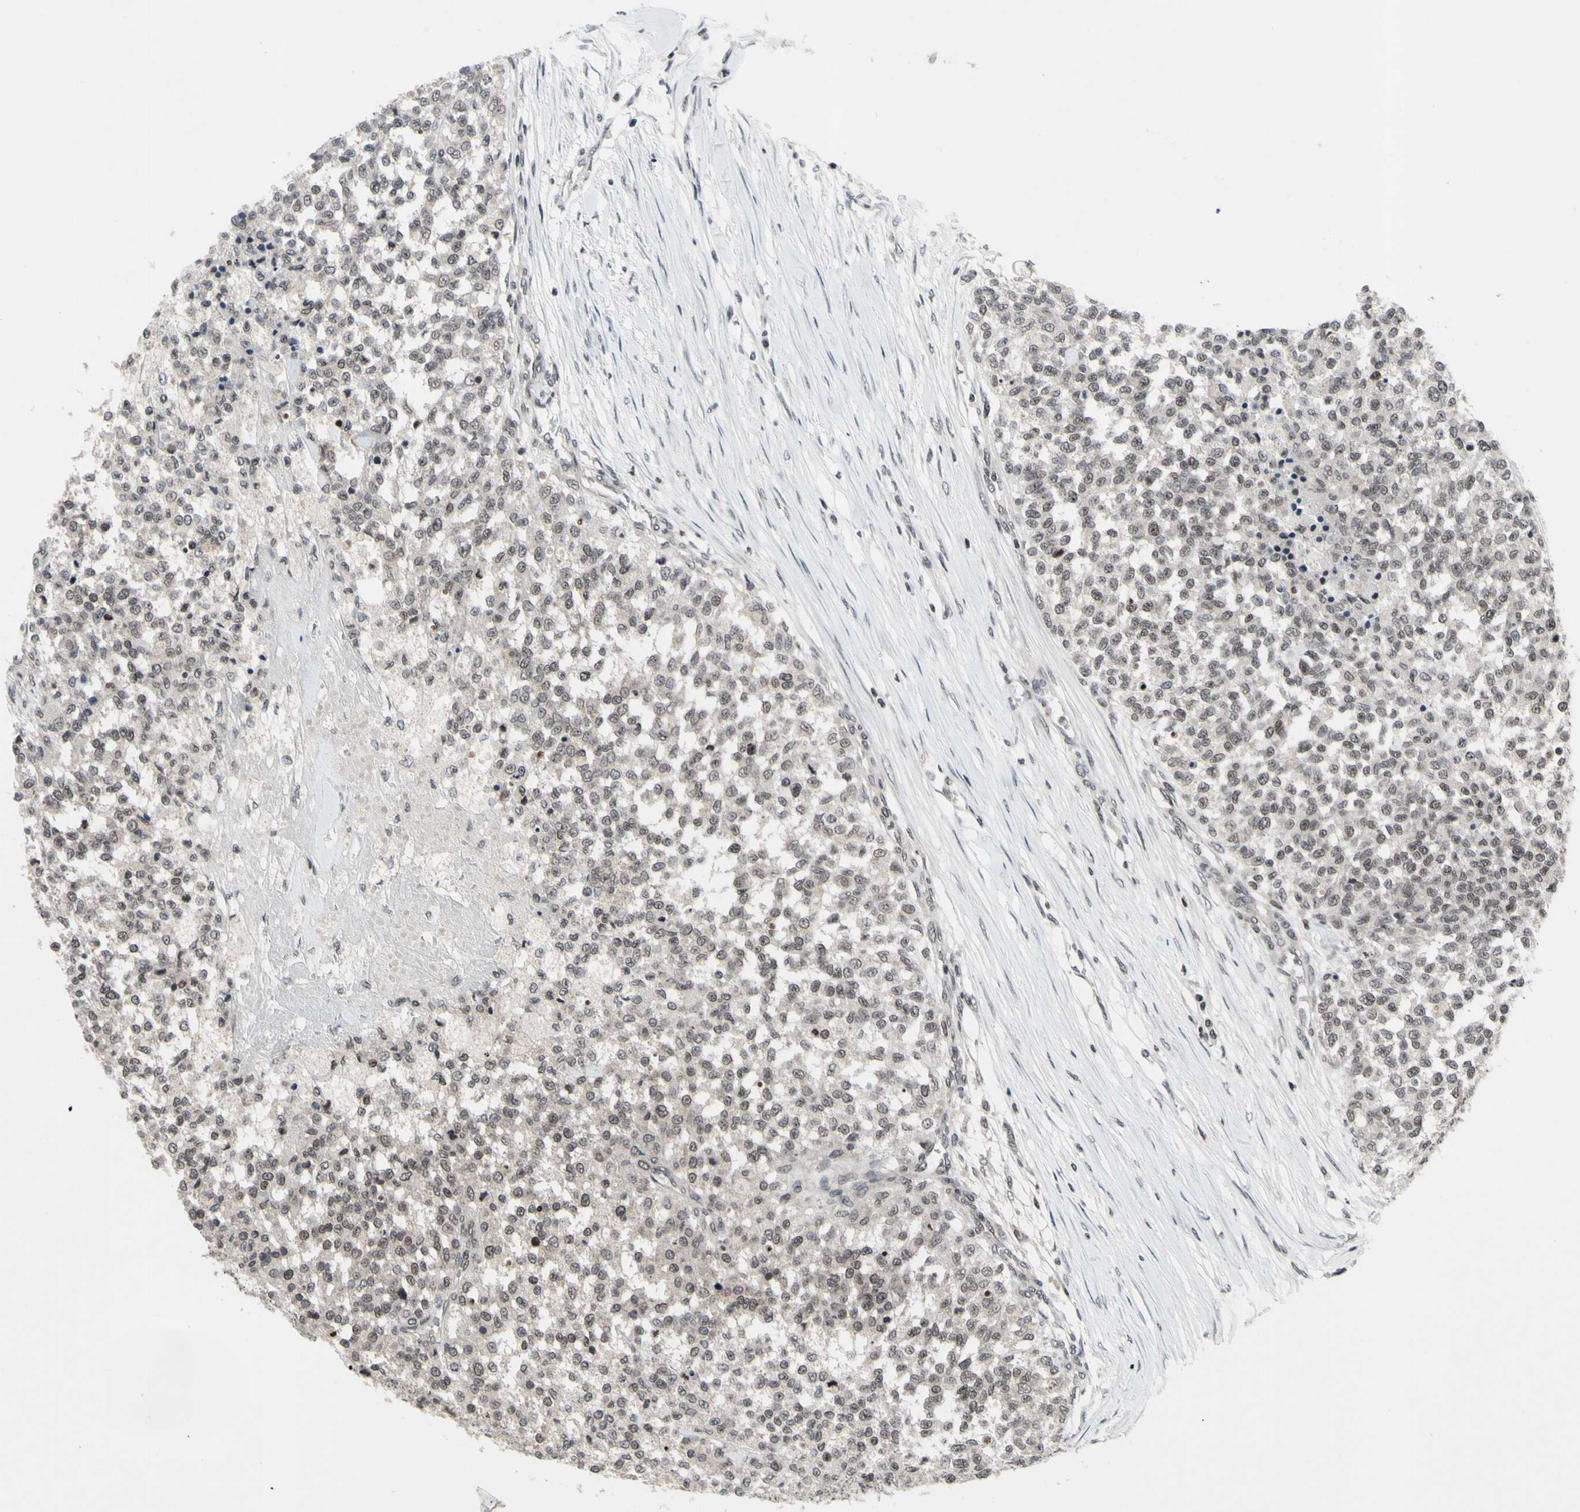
{"staining": {"intensity": "weak", "quantity": "25%-75%", "location": "cytoplasmic/membranous,nuclear"}, "tissue": "testis cancer", "cell_type": "Tumor cells", "image_type": "cancer", "snomed": [{"axis": "morphology", "description": "Seminoma, NOS"}, {"axis": "topography", "description": "Testis"}], "caption": "This is a photomicrograph of immunohistochemistry (IHC) staining of testis cancer, which shows weak staining in the cytoplasmic/membranous and nuclear of tumor cells.", "gene": "XPO1", "patient": {"sex": "male", "age": 59}}